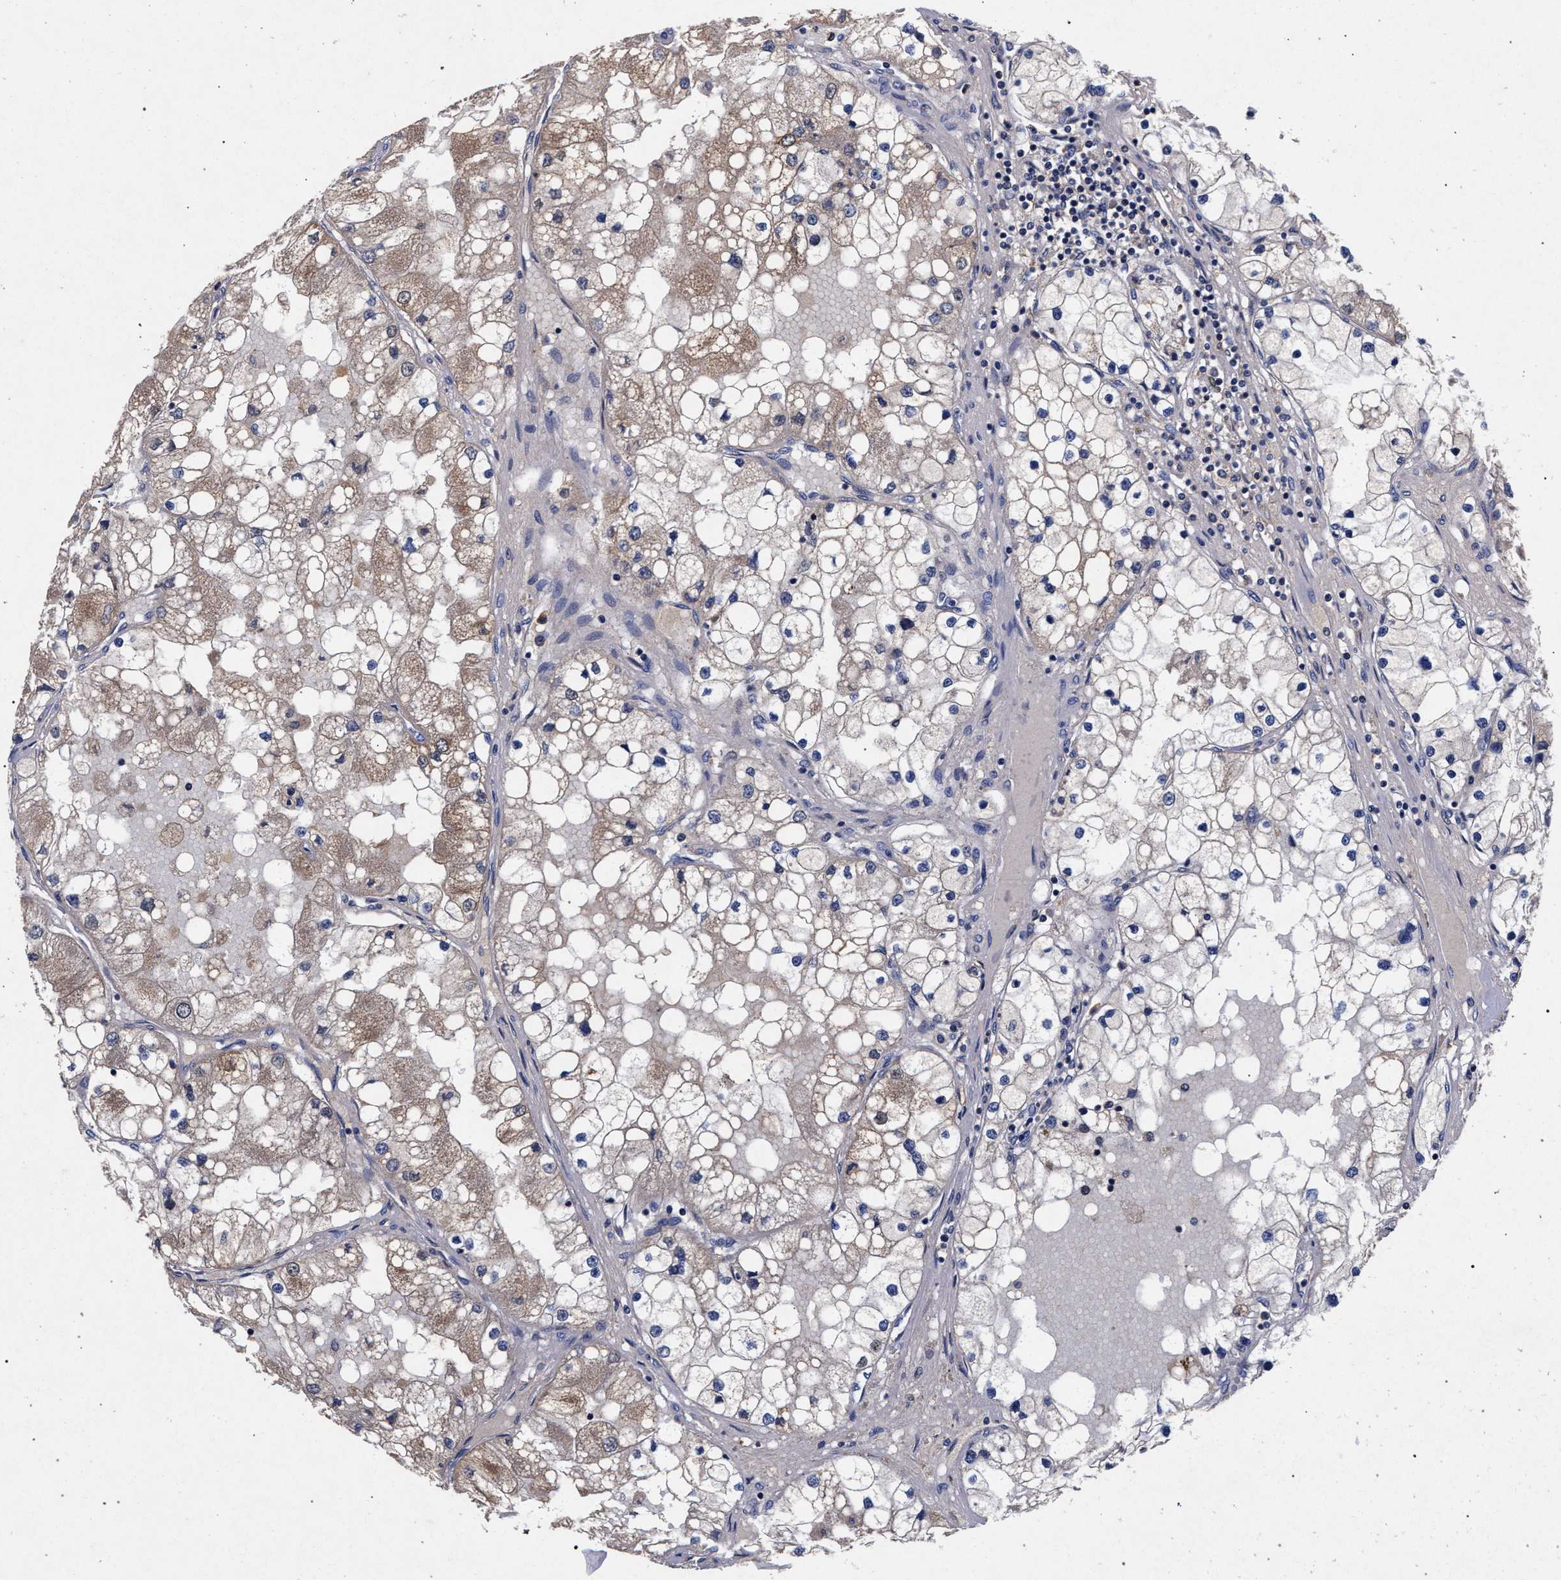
{"staining": {"intensity": "weak", "quantity": "25%-75%", "location": "cytoplasmic/membranous"}, "tissue": "renal cancer", "cell_type": "Tumor cells", "image_type": "cancer", "snomed": [{"axis": "morphology", "description": "Adenocarcinoma, NOS"}, {"axis": "topography", "description": "Kidney"}], "caption": "Approximately 25%-75% of tumor cells in human renal cancer (adenocarcinoma) reveal weak cytoplasmic/membranous protein staining as visualized by brown immunohistochemical staining.", "gene": "HSD17B14", "patient": {"sex": "male", "age": 68}}